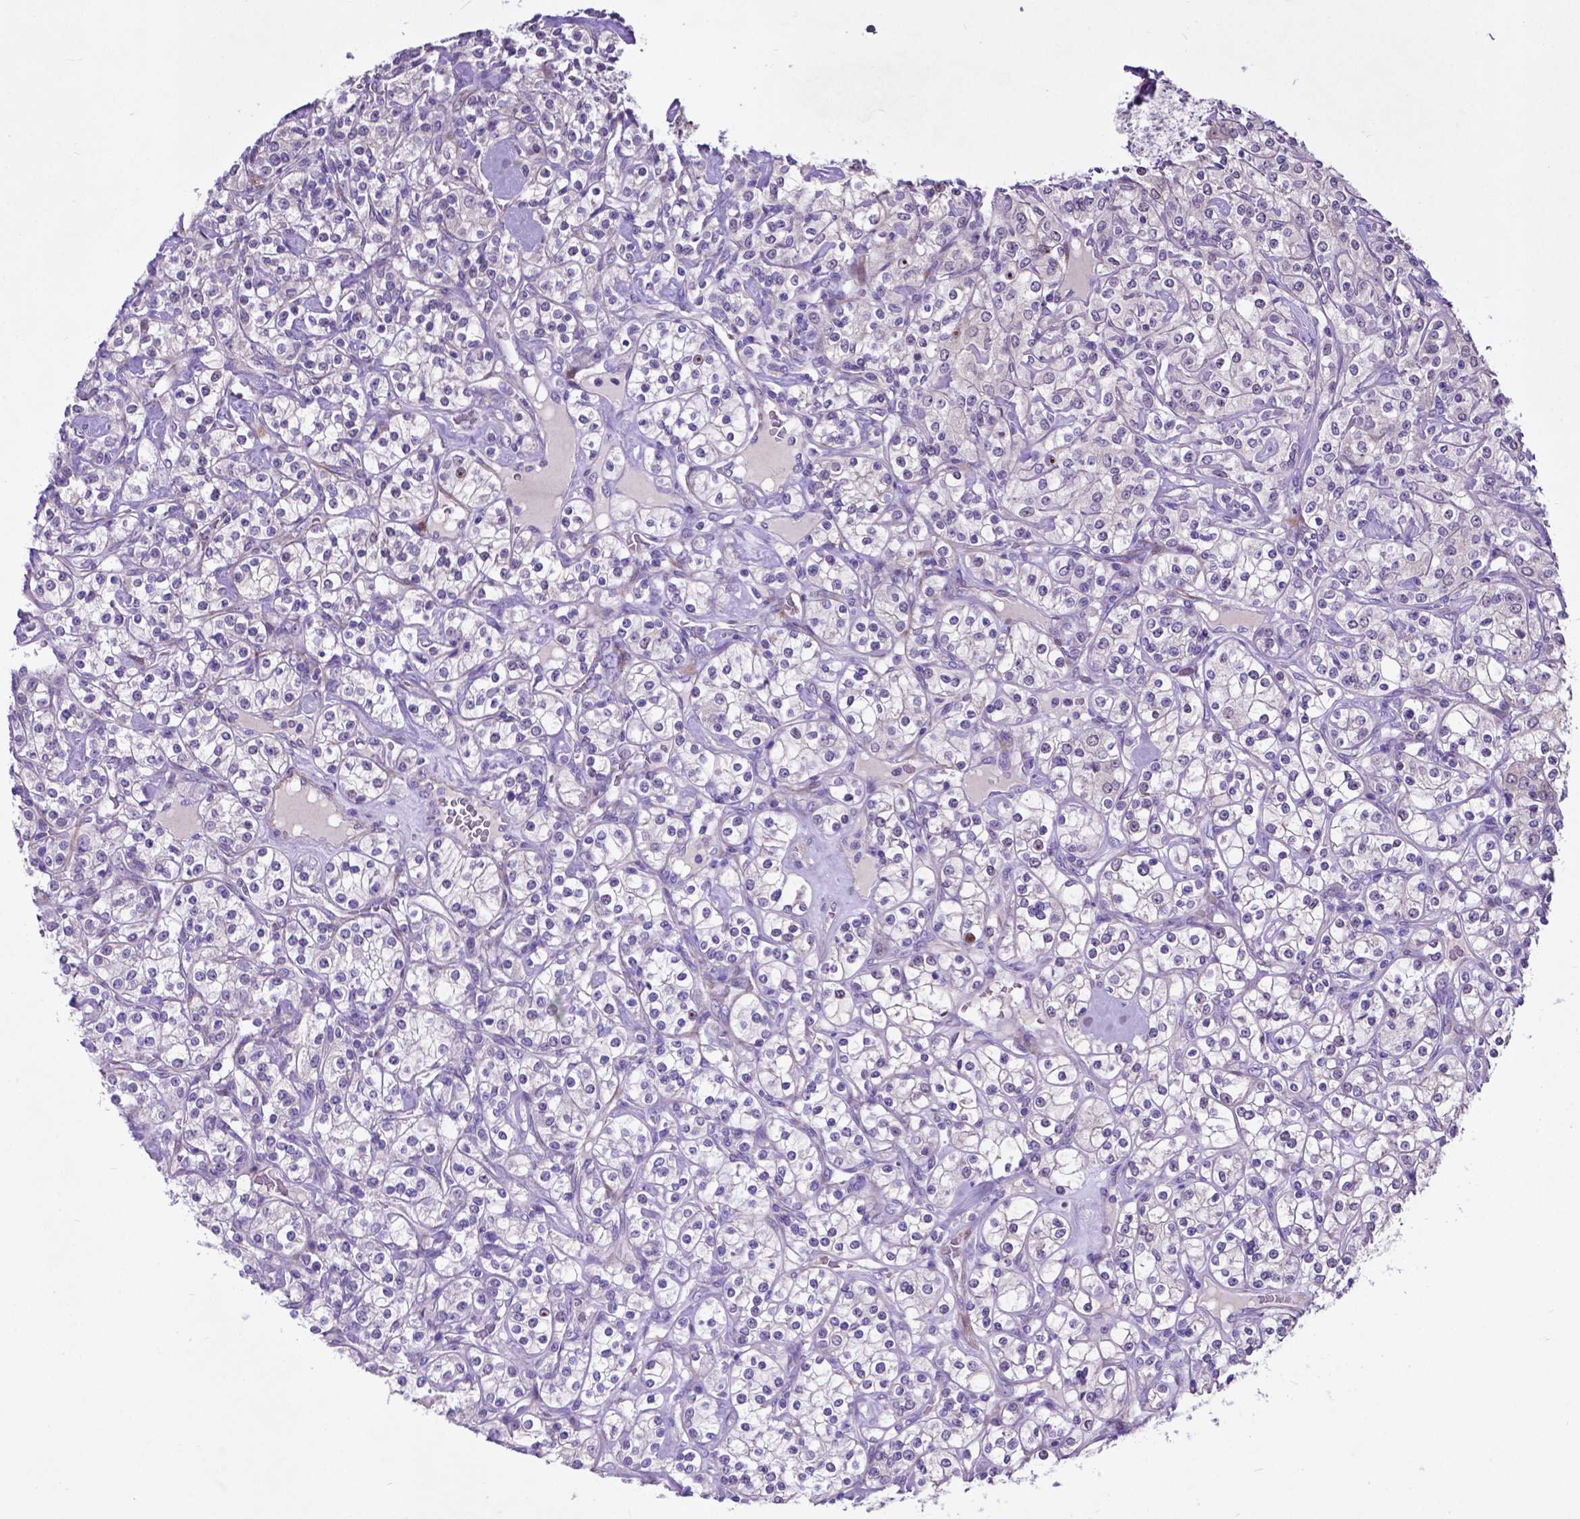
{"staining": {"intensity": "negative", "quantity": "none", "location": "none"}, "tissue": "renal cancer", "cell_type": "Tumor cells", "image_type": "cancer", "snomed": [{"axis": "morphology", "description": "Adenocarcinoma, NOS"}, {"axis": "topography", "description": "Kidney"}], "caption": "The immunohistochemistry (IHC) photomicrograph has no significant expression in tumor cells of renal cancer (adenocarcinoma) tissue.", "gene": "PFKFB4", "patient": {"sex": "male", "age": 77}}